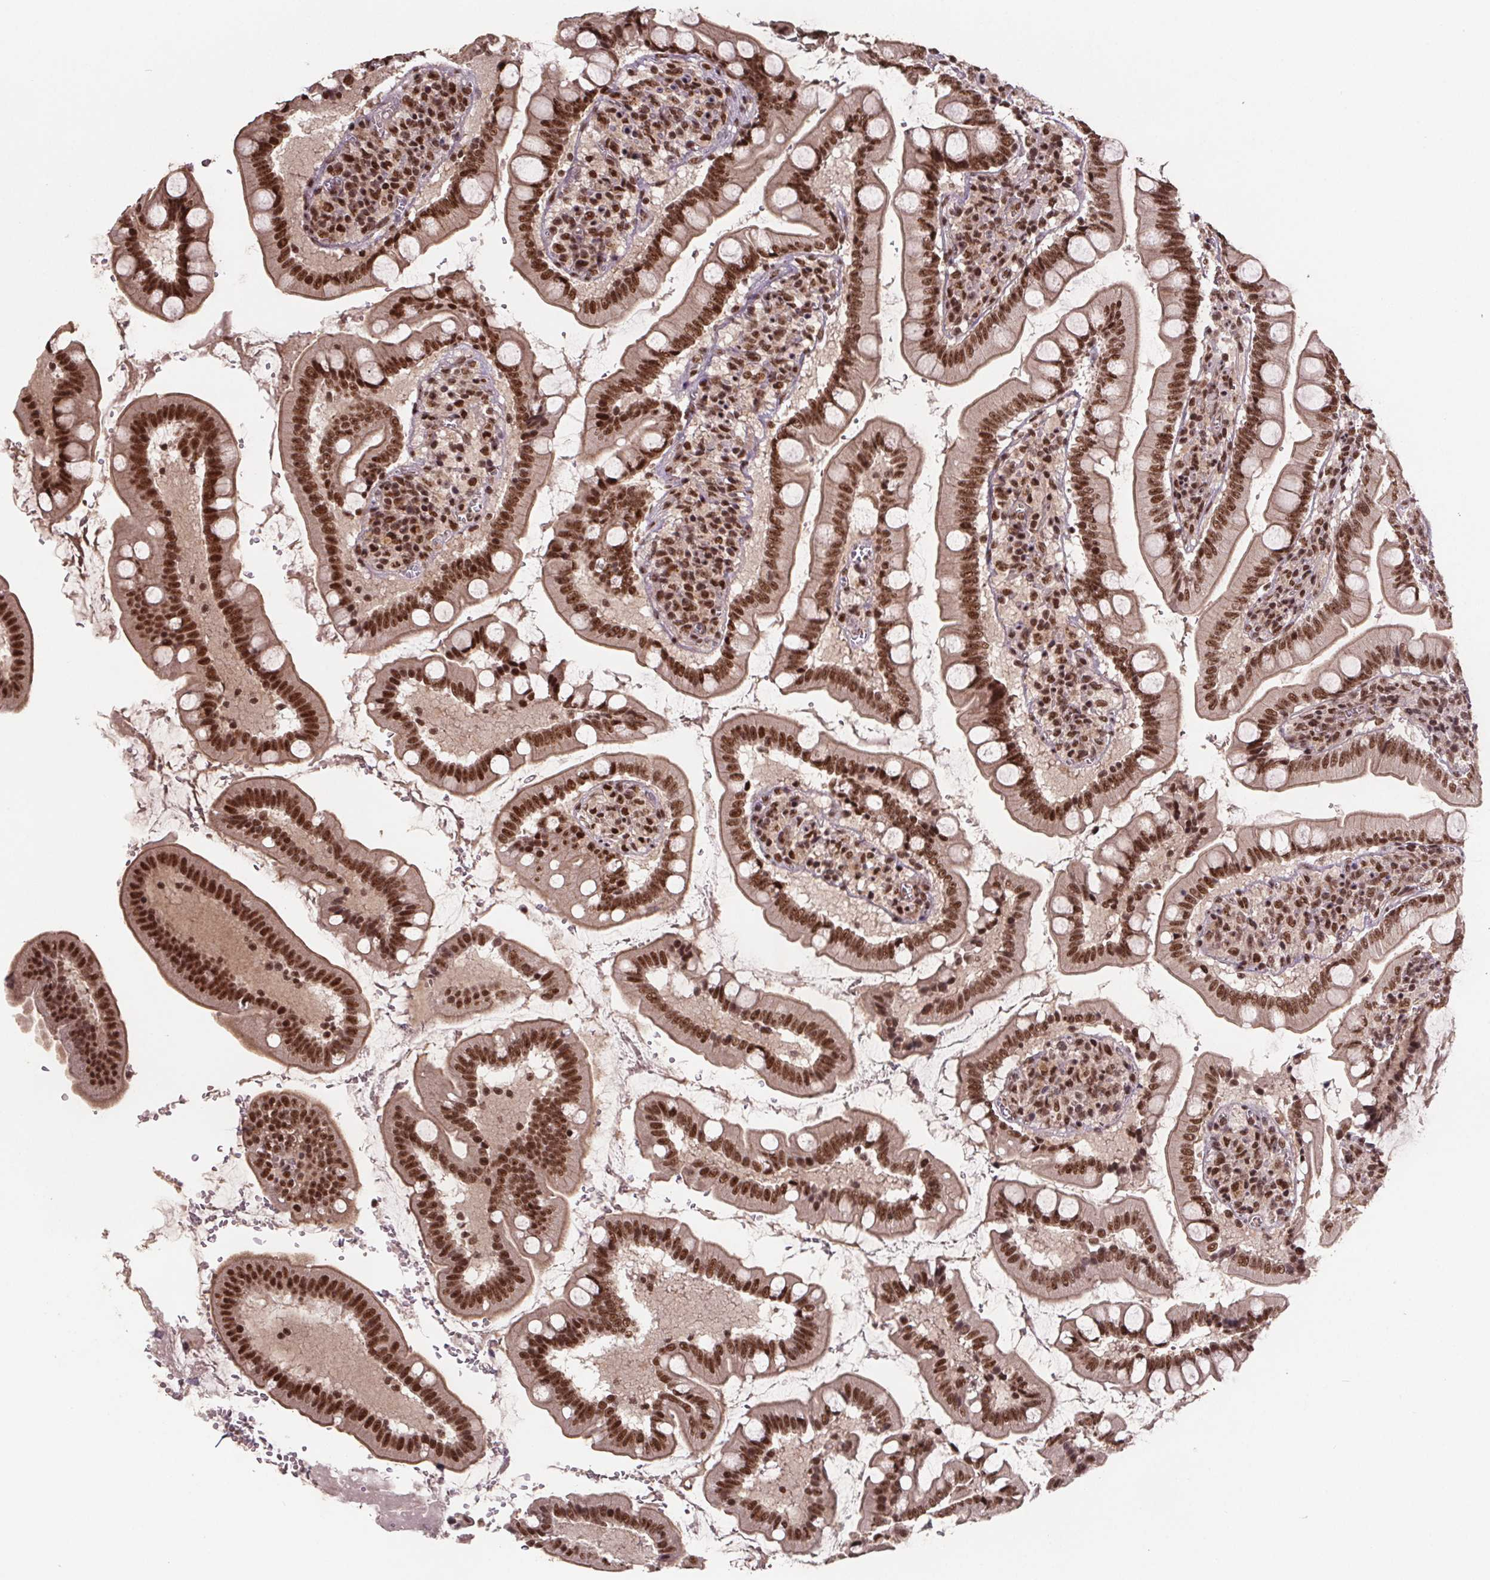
{"staining": {"intensity": "moderate", "quantity": ">75%", "location": "nuclear"}, "tissue": "small intestine", "cell_type": "Glandular cells", "image_type": "normal", "snomed": [{"axis": "morphology", "description": "Normal tissue, NOS"}, {"axis": "topography", "description": "Small intestine"}], "caption": "The histopathology image reveals staining of unremarkable small intestine, revealing moderate nuclear protein positivity (brown color) within glandular cells. Immunohistochemistry (ihc) stains the protein of interest in brown and the nuclei are stained blue.", "gene": "JARID2", "patient": {"sex": "female", "age": 56}}